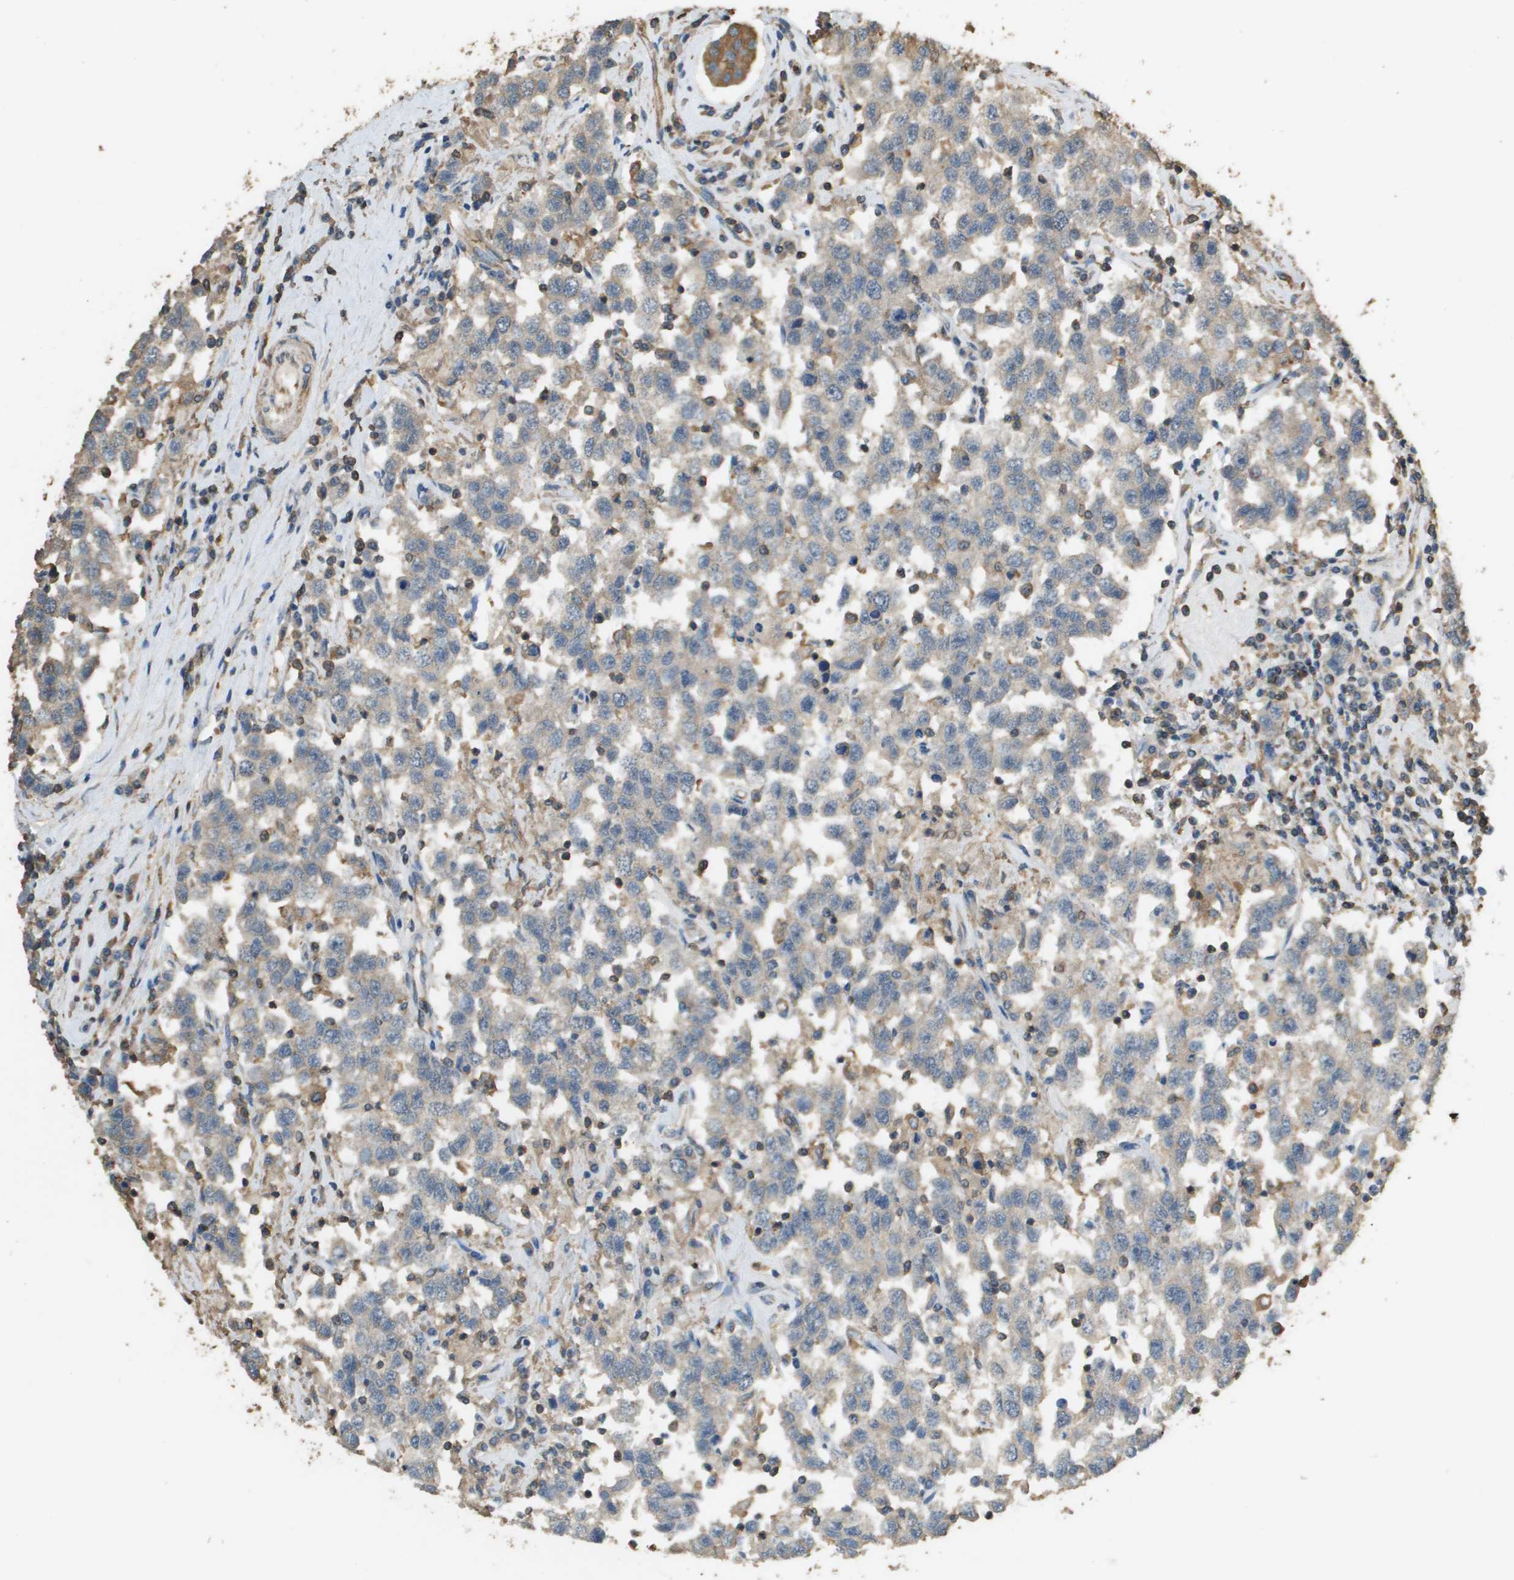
{"staining": {"intensity": "weak", "quantity": "<25%", "location": "cytoplasmic/membranous"}, "tissue": "testis cancer", "cell_type": "Tumor cells", "image_type": "cancer", "snomed": [{"axis": "morphology", "description": "Seminoma, NOS"}, {"axis": "topography", "description": "Testis"}], "caption": "Protein analysis of seminoma (testis) demonstrates no significant staining in tumor cells. Nuclei are stained in blue.", "gene": "MS4A7", "patient": {"sex": "male", "age": 41}}